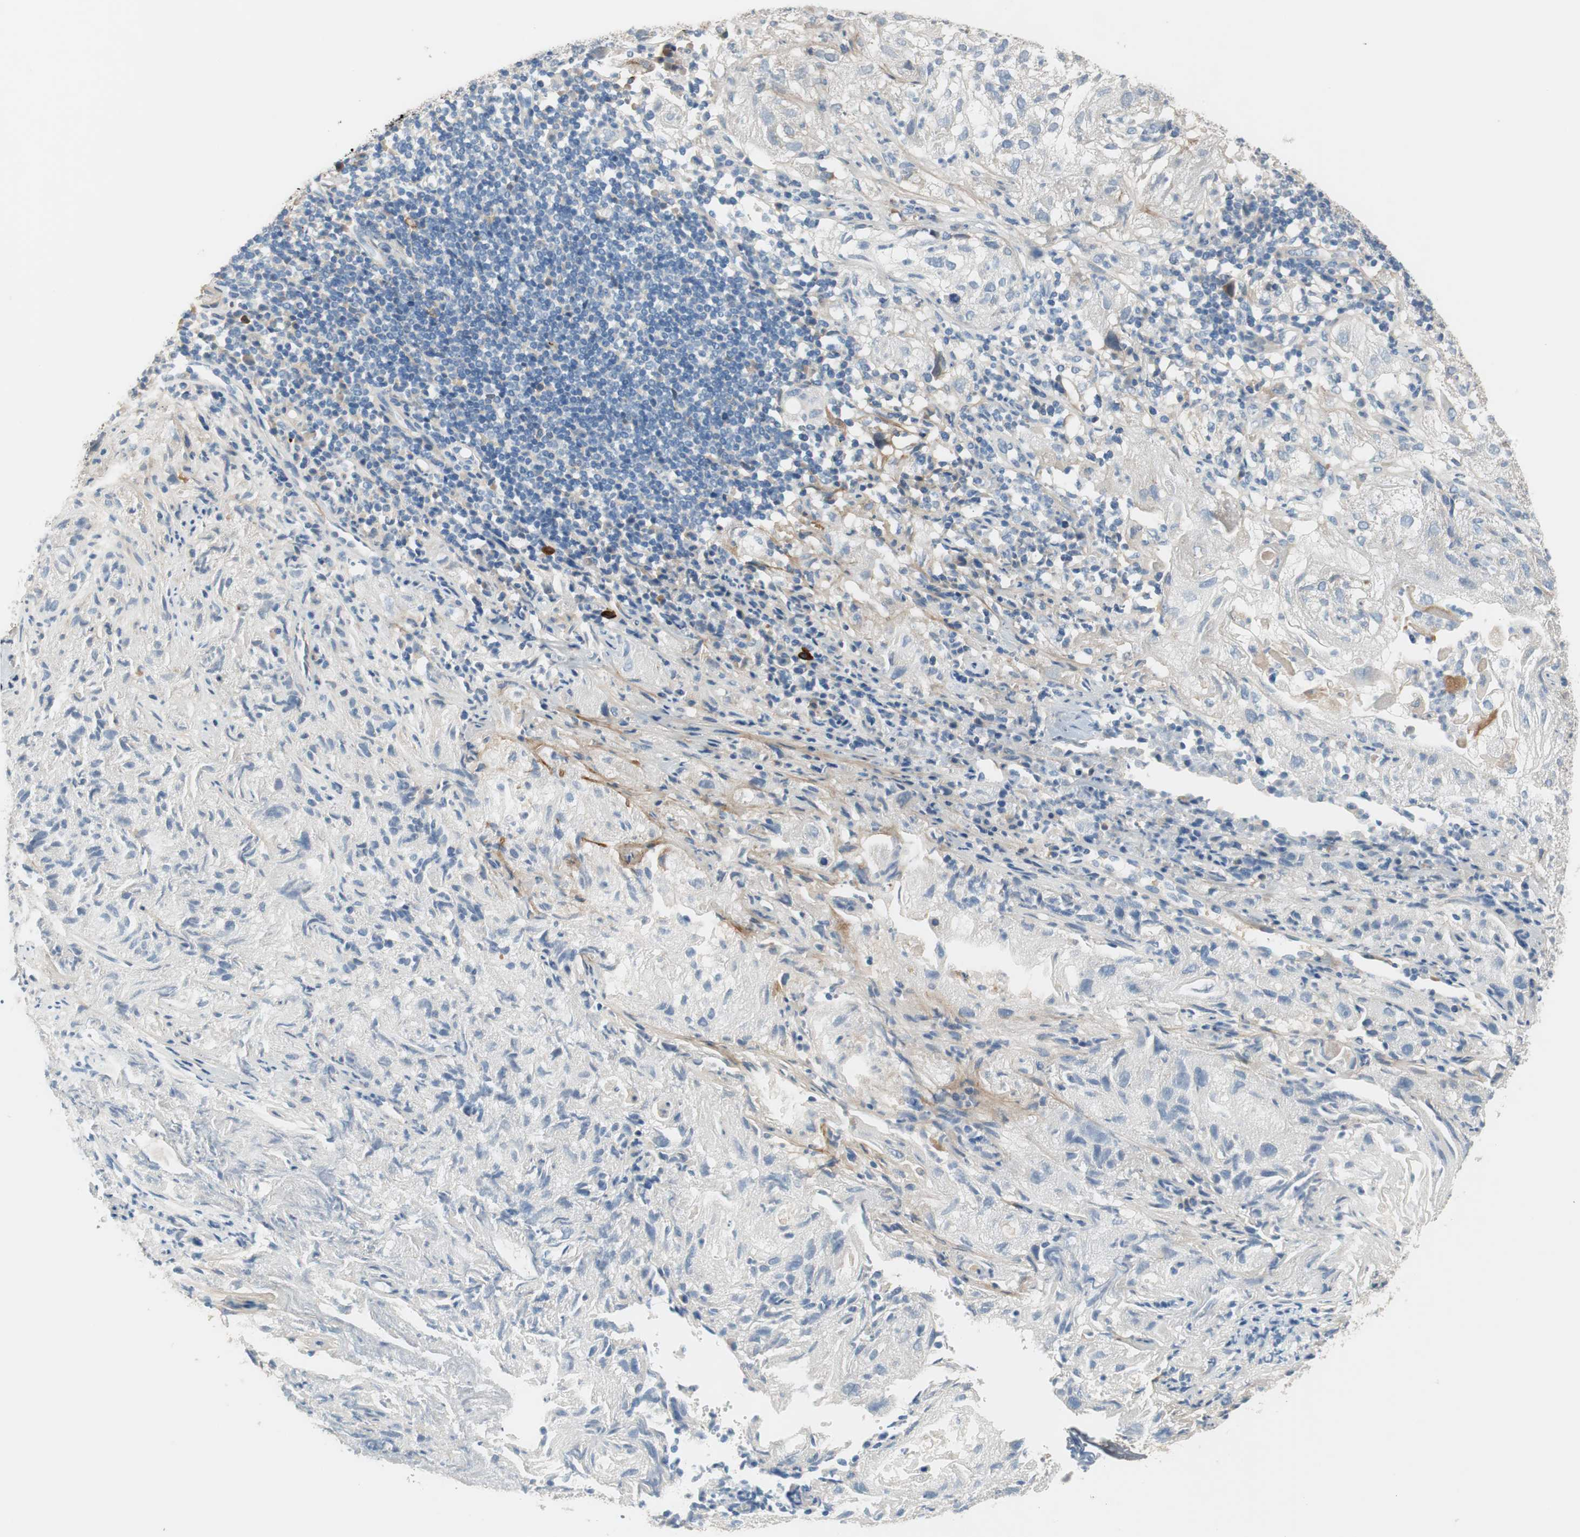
{"staining": {"intensity": "negative", "quantity": "none", "location": "none"}, "tissue": "lung cancer", "cell_type": "Tumor cells", "image_type": "cancer", "snomed": [{"axis": "morphology", "description": "Inflammation, NOS"}, {"axis": "morphology", "description": "Squamous cell carcinoma, NOS"}, {"axis": "topography", "description": "Lymph node"}, {"axis": "topography", "description": "Soft tissue"}, {"axis": "topography", "description": "Lung"}], "caption": "The image displays no significant staining in tumor cells of lung squamous cell carcinoma.", "gene": "COL12A1", "patient": {"sex": "male", "age": 66}}